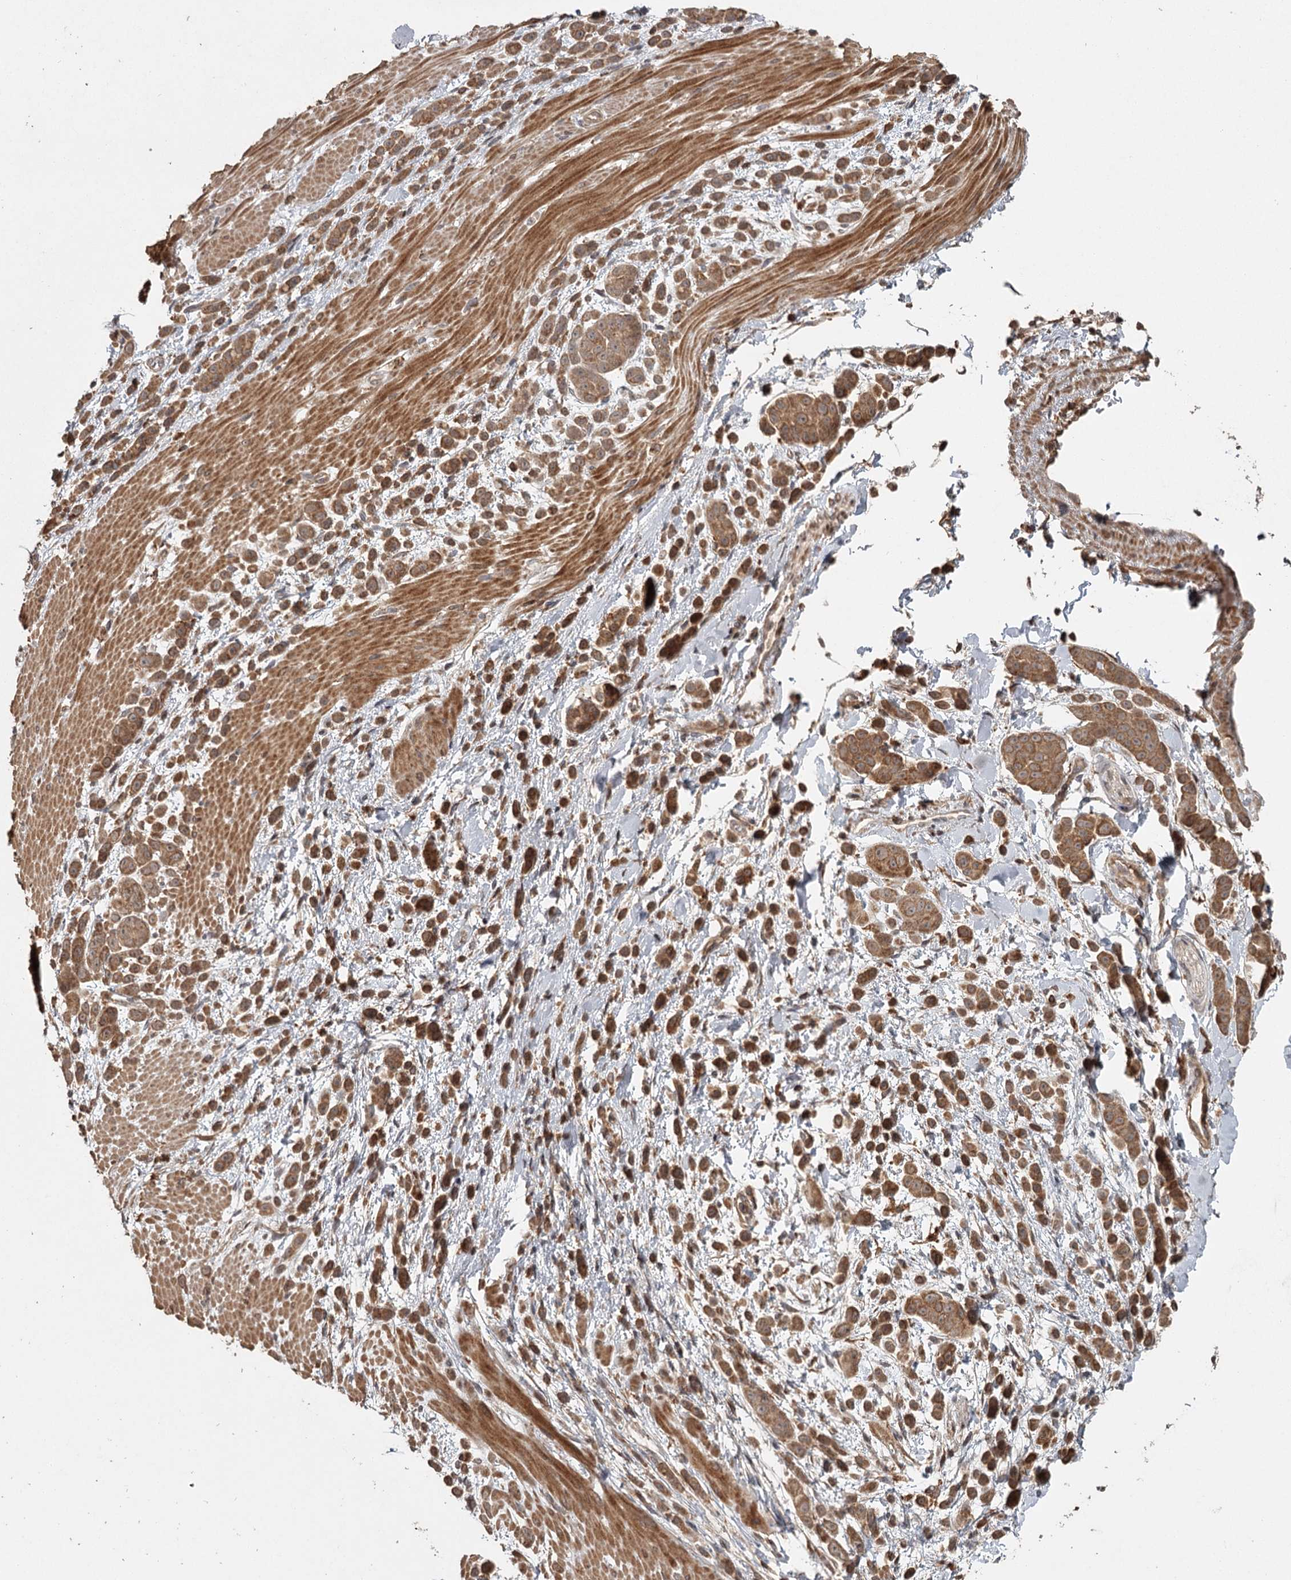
{"staining": {"intensity": "moderate", "quantity": ">75%", "location": "cytoplasmic/membranous"}, "tissue": "pancreatic cancer", "cell_type": "Tumor cells", "image_type": "cancer", "snomed": [{"axis": "morphology", "description": "Normal tissue, NOS"}, {"axis": "morphology", "description": "Adenocarcinoma, NOS"}, {"axis": "topography", "description": "Pancreas"}], "caption": "Adenocarcinoma (pancreatic) was stained to show a protein in brown. There is medium levels of moderate cytoplasmic/membranous staining in approximately >75% of tumor cells.", "gene": "FAXC", "patient": {"sex": "female", "age": 64}}